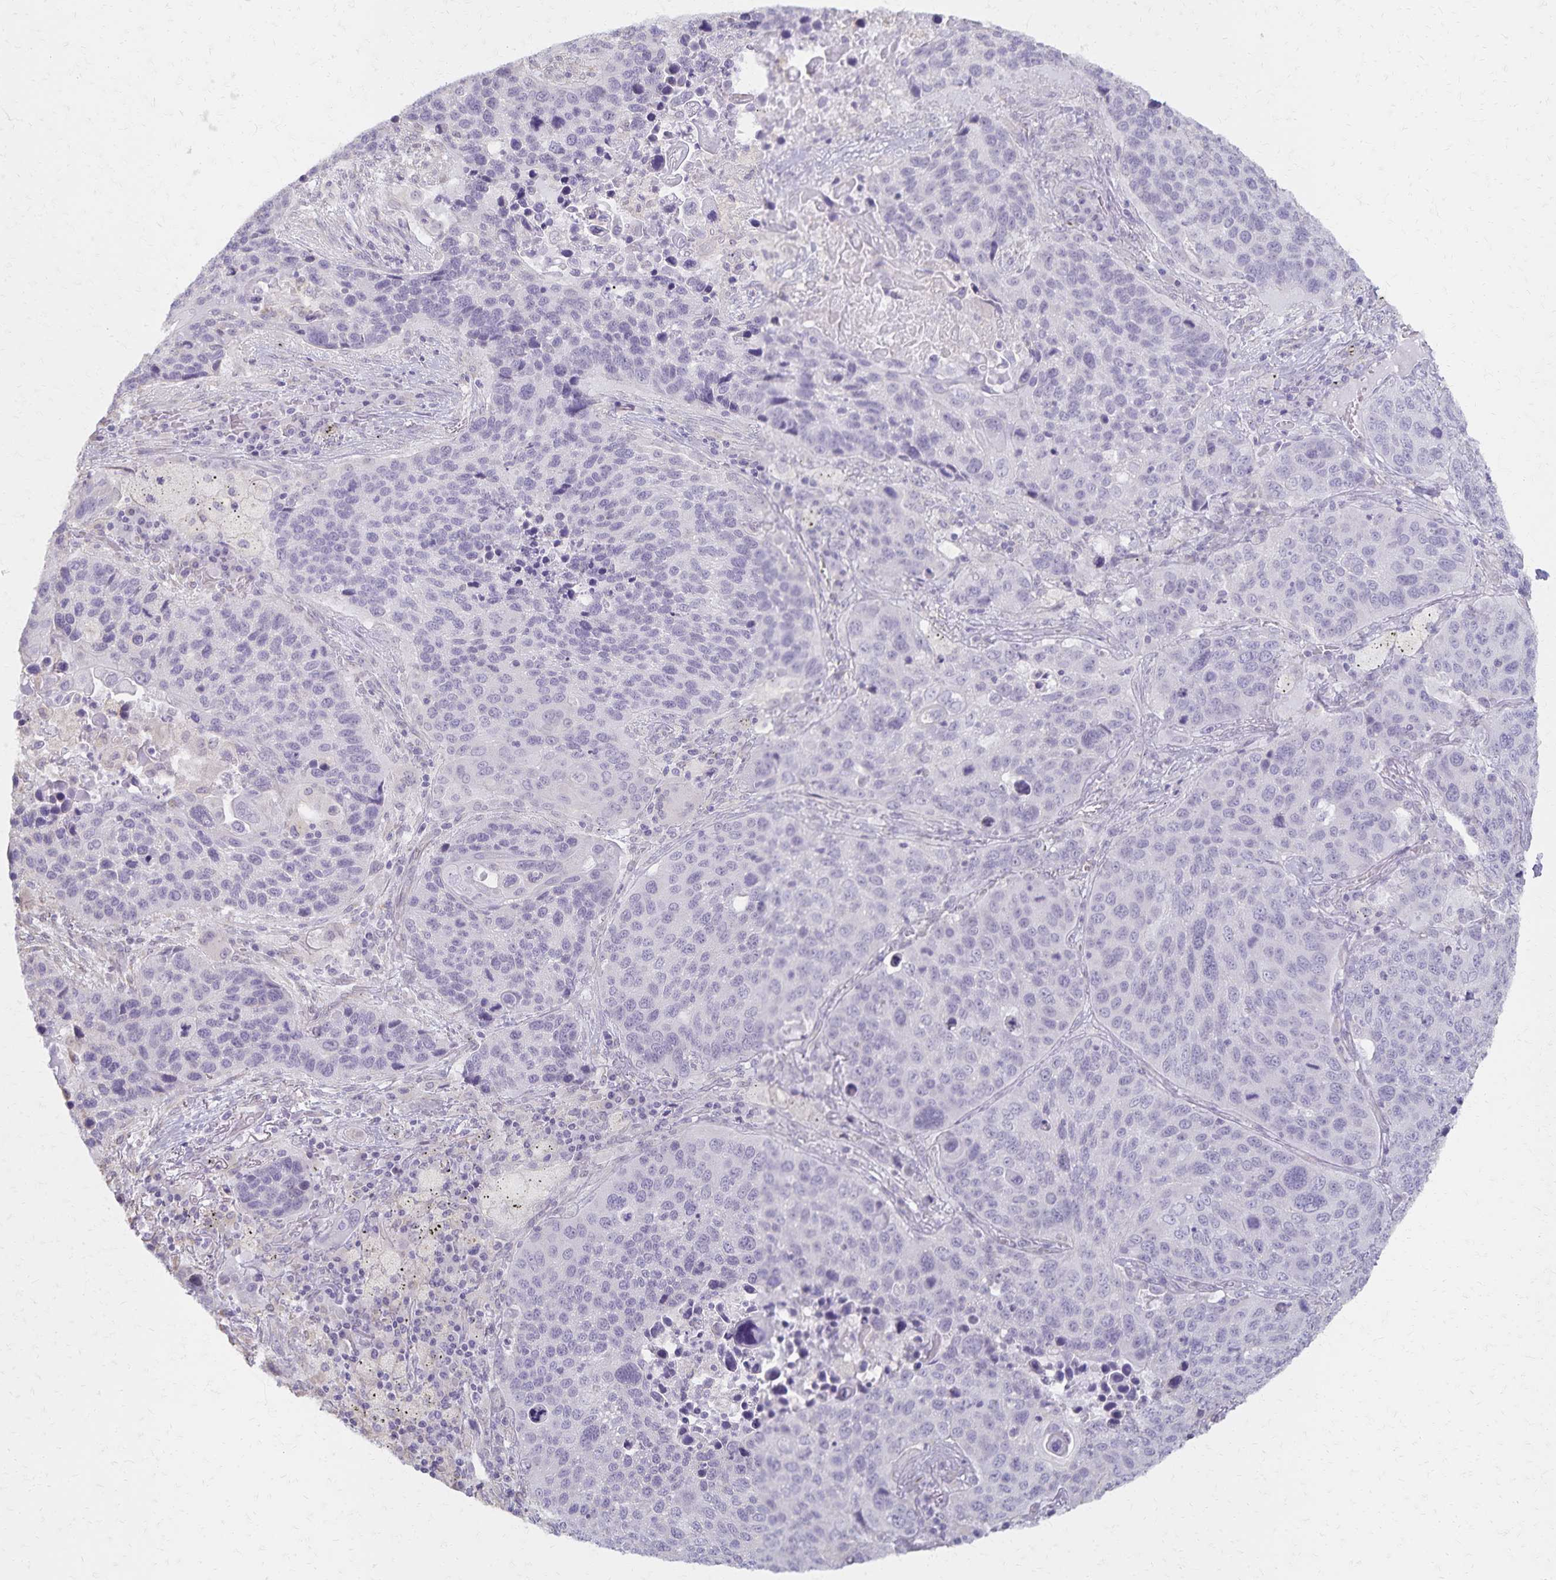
{"staining": {"intensity": "negative", "quantity": "none", "location": "none"}, "tissue": "lung cancer", "cell_type": "Tumor cells", "image_type": "cancer", "snomed": [{"axis": "morphology", "description": "Squamous cell carcinoma, NOS"}, {"axis": "topography", "description": "Lung"}], "caption": "High power microscopy image of an IHC photomicrograph of lung cancer, revealing no significant positivity in tumor cells.", "gene": "KISS1", "patient": {"sex": "male", "age": 68}}